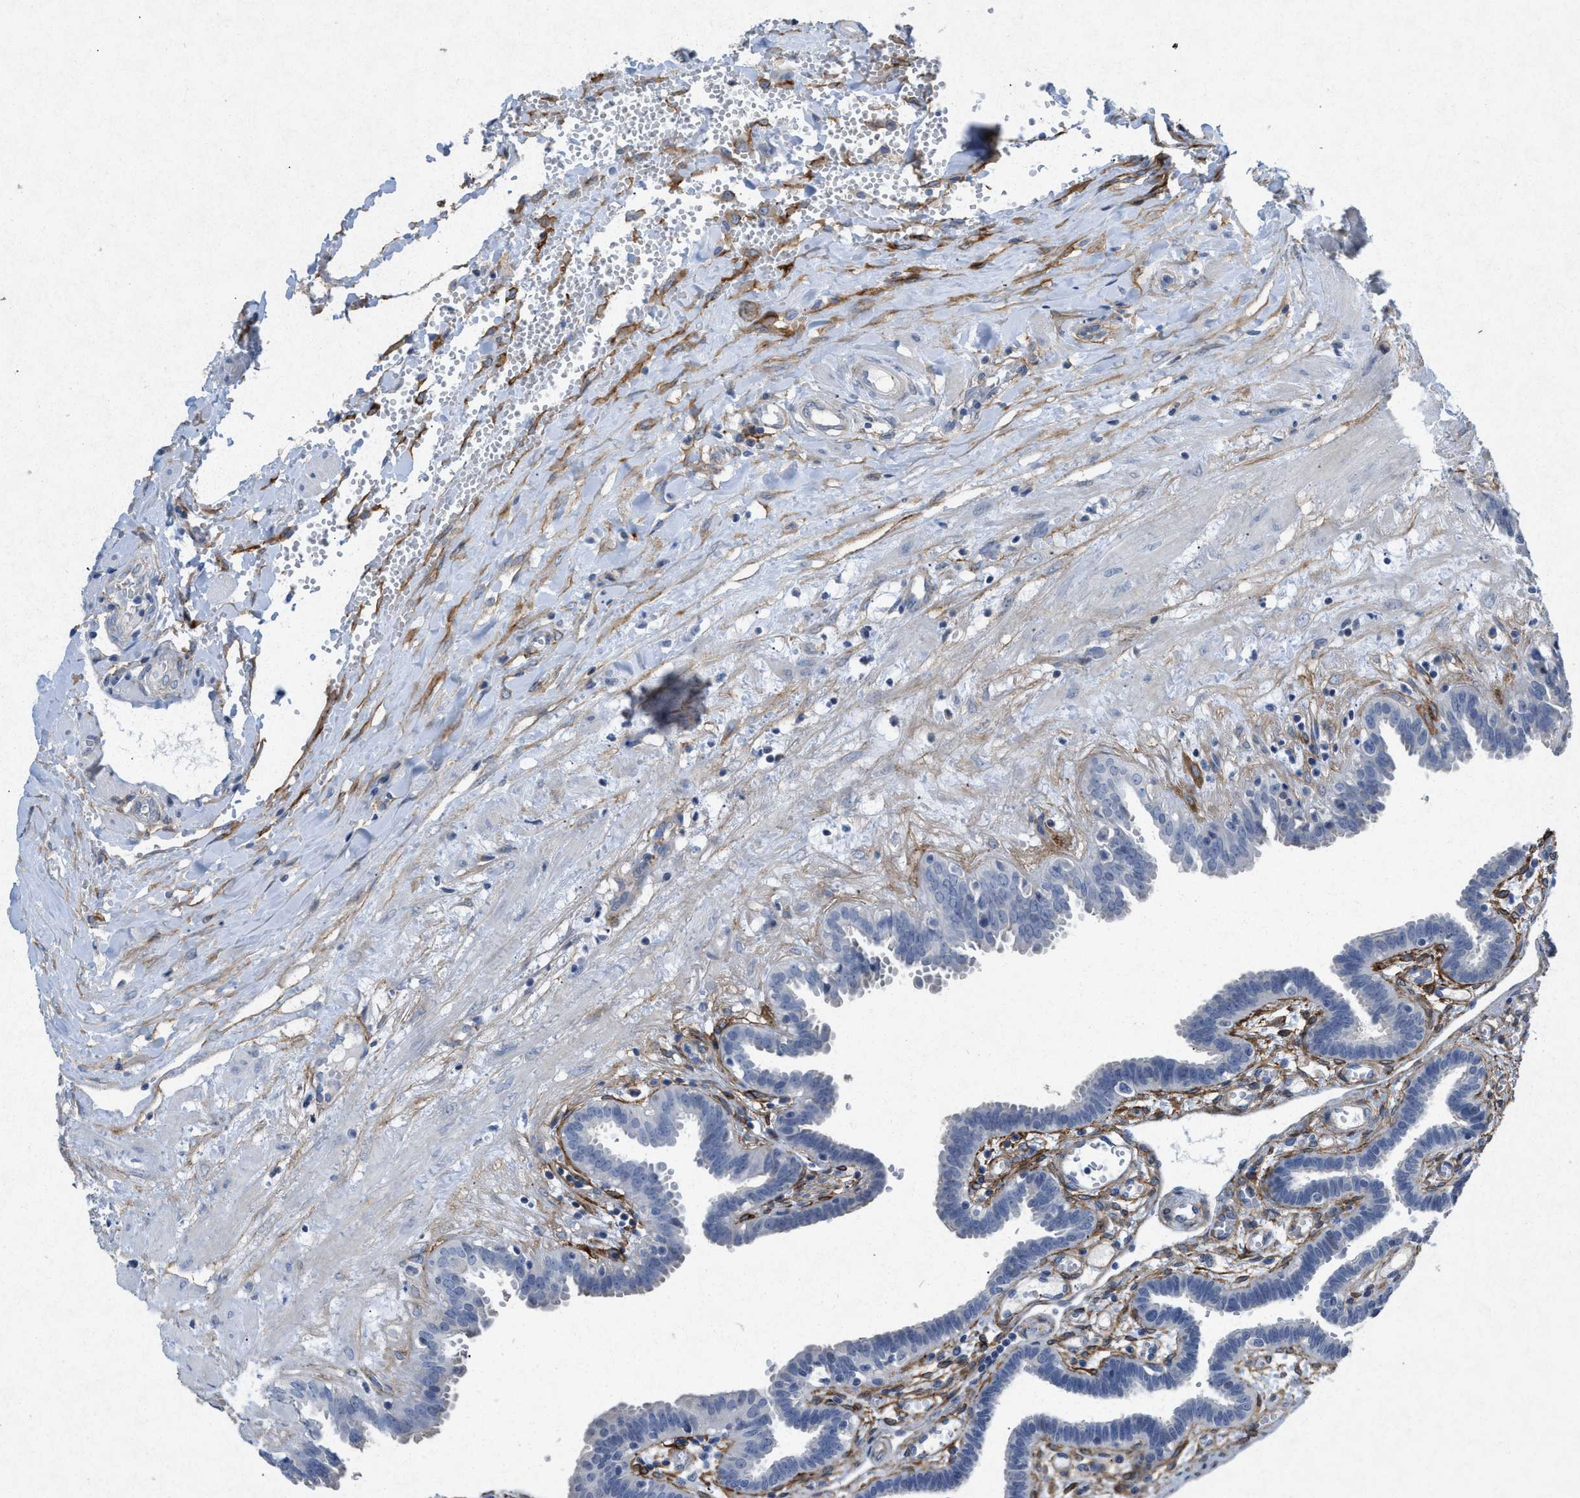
{"staining": {"intensity": "negative", "quantity": "none", "location": "none"}, "tissue": "fallopian tube", "cell_type": "Glandular cells", "image_type": "normal", "snomed": [{"axis": "morphology", "description": "Normal tissue, NOS"}, {"axis": "topography", "description": "Fallopian tube"}, {"axis": "topography", "description": "Placenta"}], "caption": "High magnification brightfield microscopy of unremarkable fallopian tube stained with DAB (3,3'-diaminobenzidine) (brown) and counterstained with hematoxylin (blue): glandular cells show no significant positivity. (DAB (3,3'-diaminobenzidine) immunohistochemistry (IHC), high magnification).", "gene": "PDGFRA", "patient": {"sex": "female", "age": 32}}